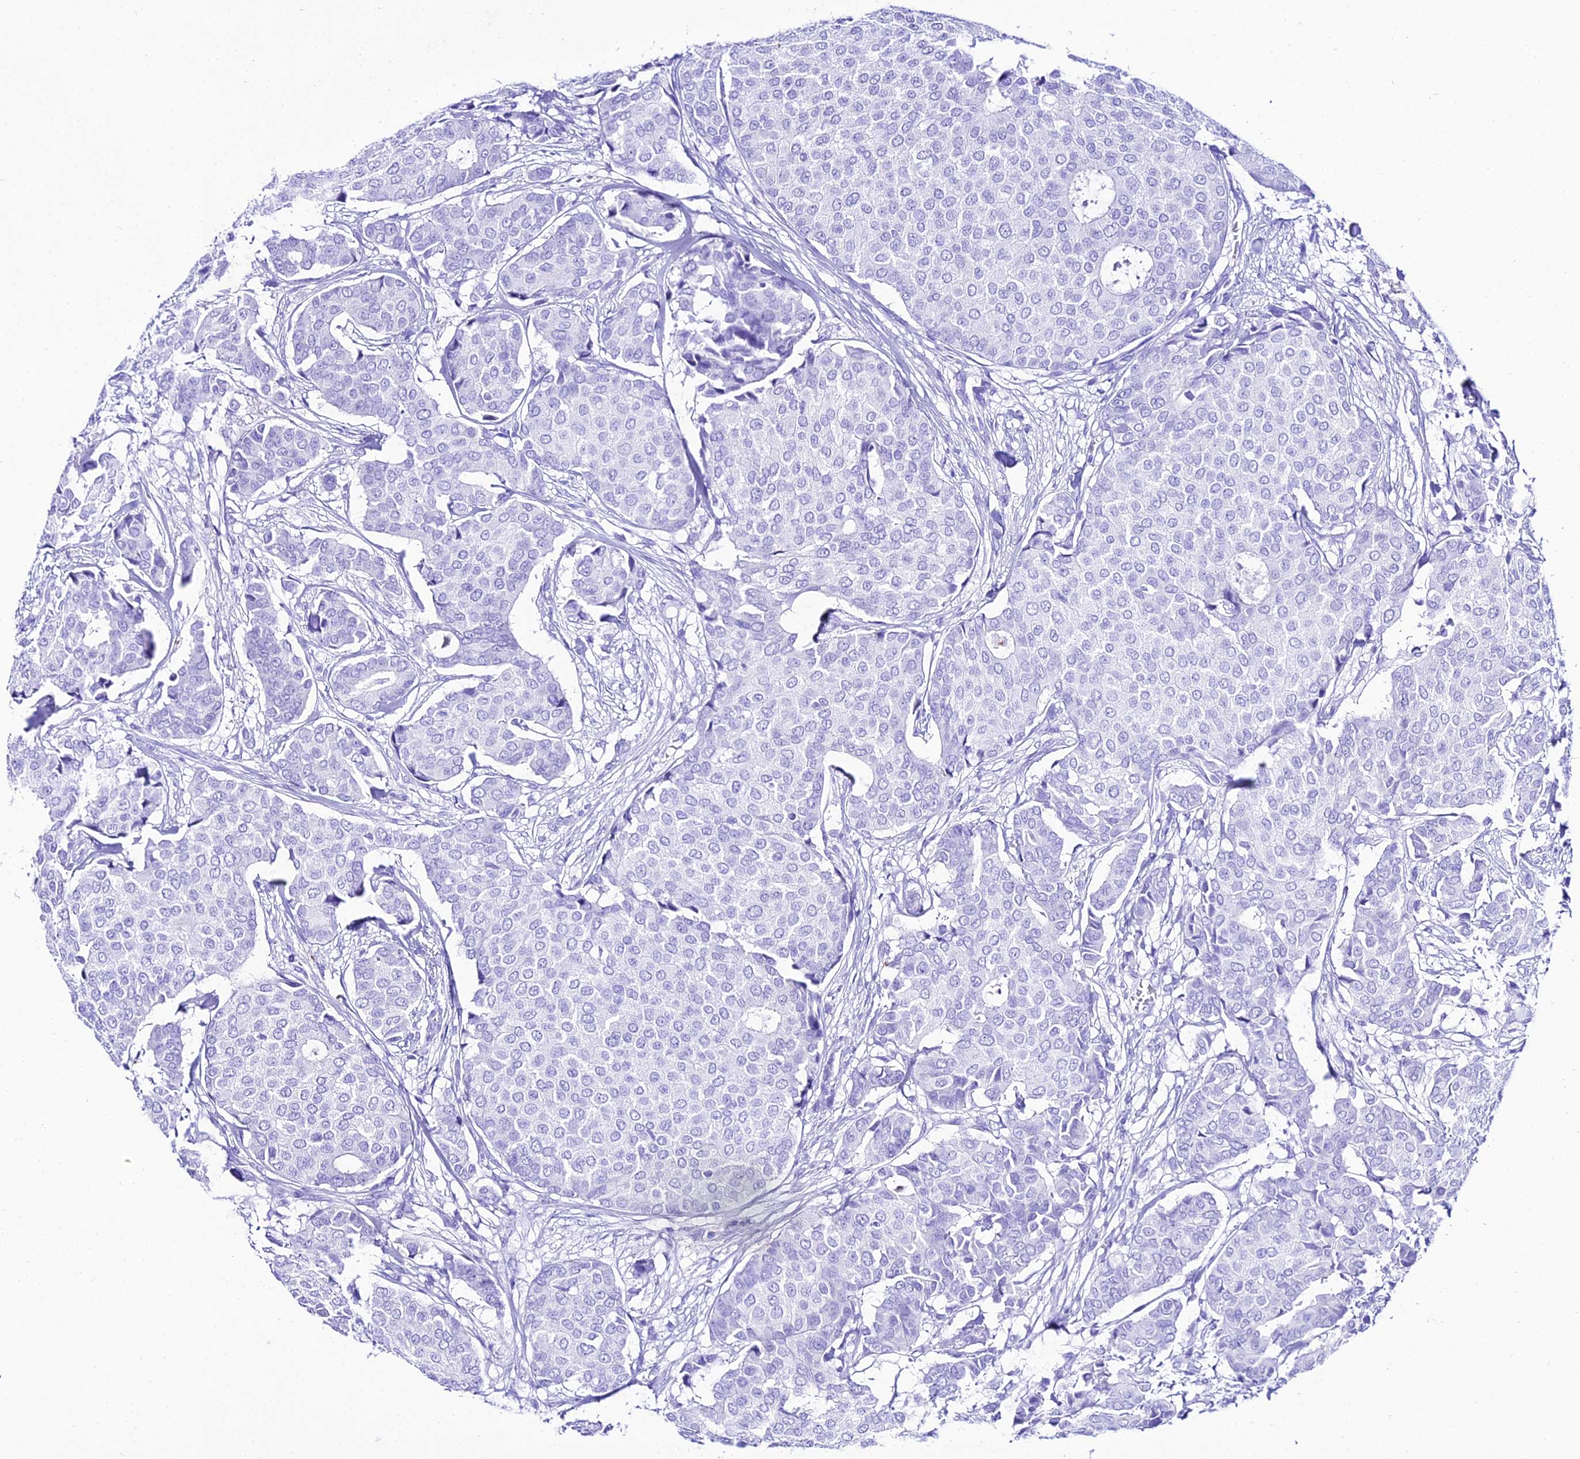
{"staining": {"intensity": "negative", "quantity": "none", "location": "none"}, "tissue": "breast cancer", "cell_type": "Tumor cells", "image_type": "cancer", "snomed": [{"axis": "morphology", "description": "Duct carcinoma"}, {"axis": "topography", "description": "Breast"}], "caption": "Infiltrating ductal carcinoma (breast) stained for a protein using immunohistochemistry (IHC) demonstrates no staining tumor cells.", "gene": "TRMT44", "patient": {"sex": "female", "age": 75}}